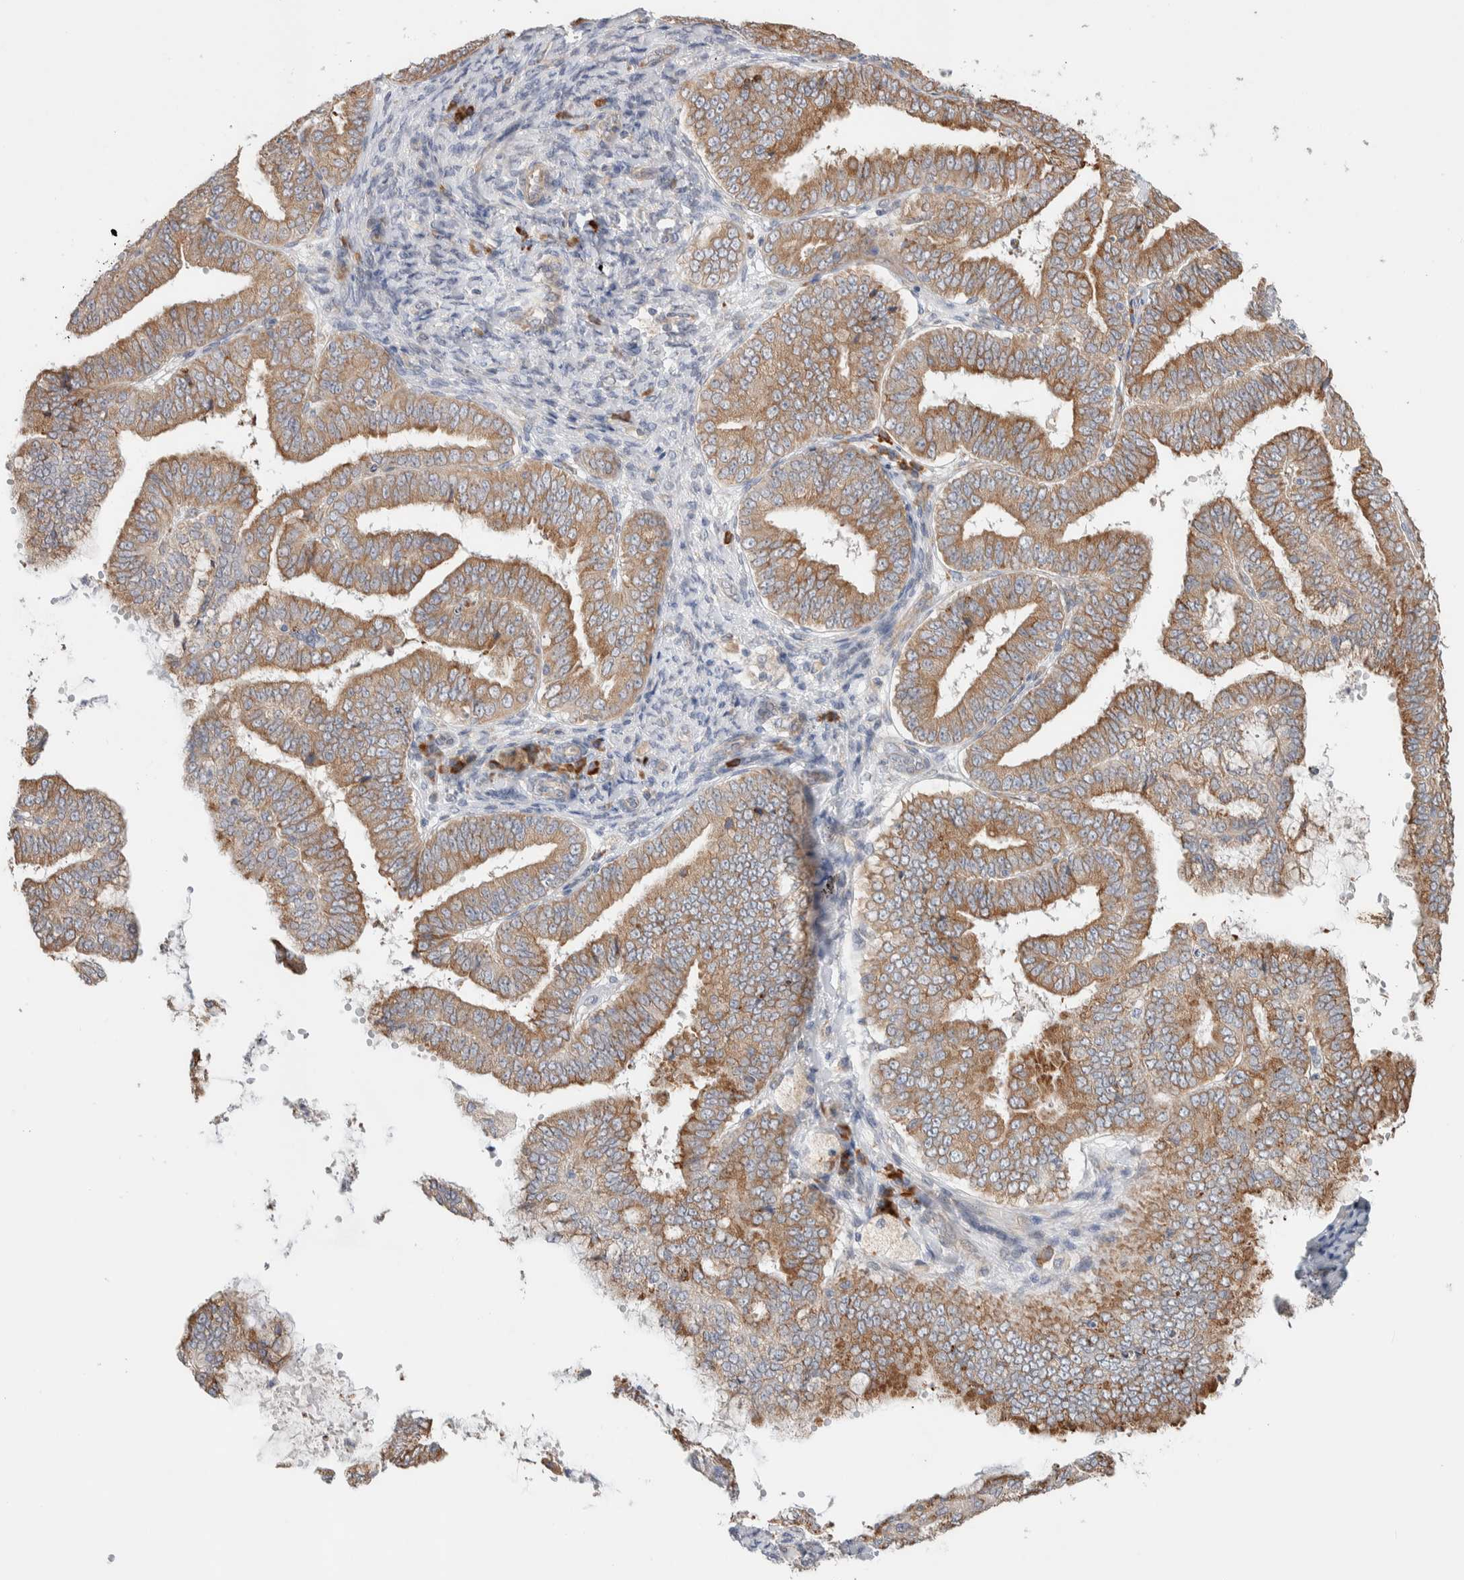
{"staining": {"intensity": "moderate", "quantity": ">75%", "location": "cytoplasmic/membranous"}, "tissue": "endometrial cancer", "cell_type": "Tumor cells", "image_type": "cancer", "snomed": [{"axis": "morphology", "description": "Adenocarcinoma, NOS"}, {"axis": "topography", "description": "Endometrium"}], "caption": "Brown immunohistochemical staining in endometrial adenocarcinoma reveals moderate cytoplasmic/membranous expression in about >75% of tumor cells.", "gene": "ADCY8", "patient": {"sex": "female", "age": 63}}